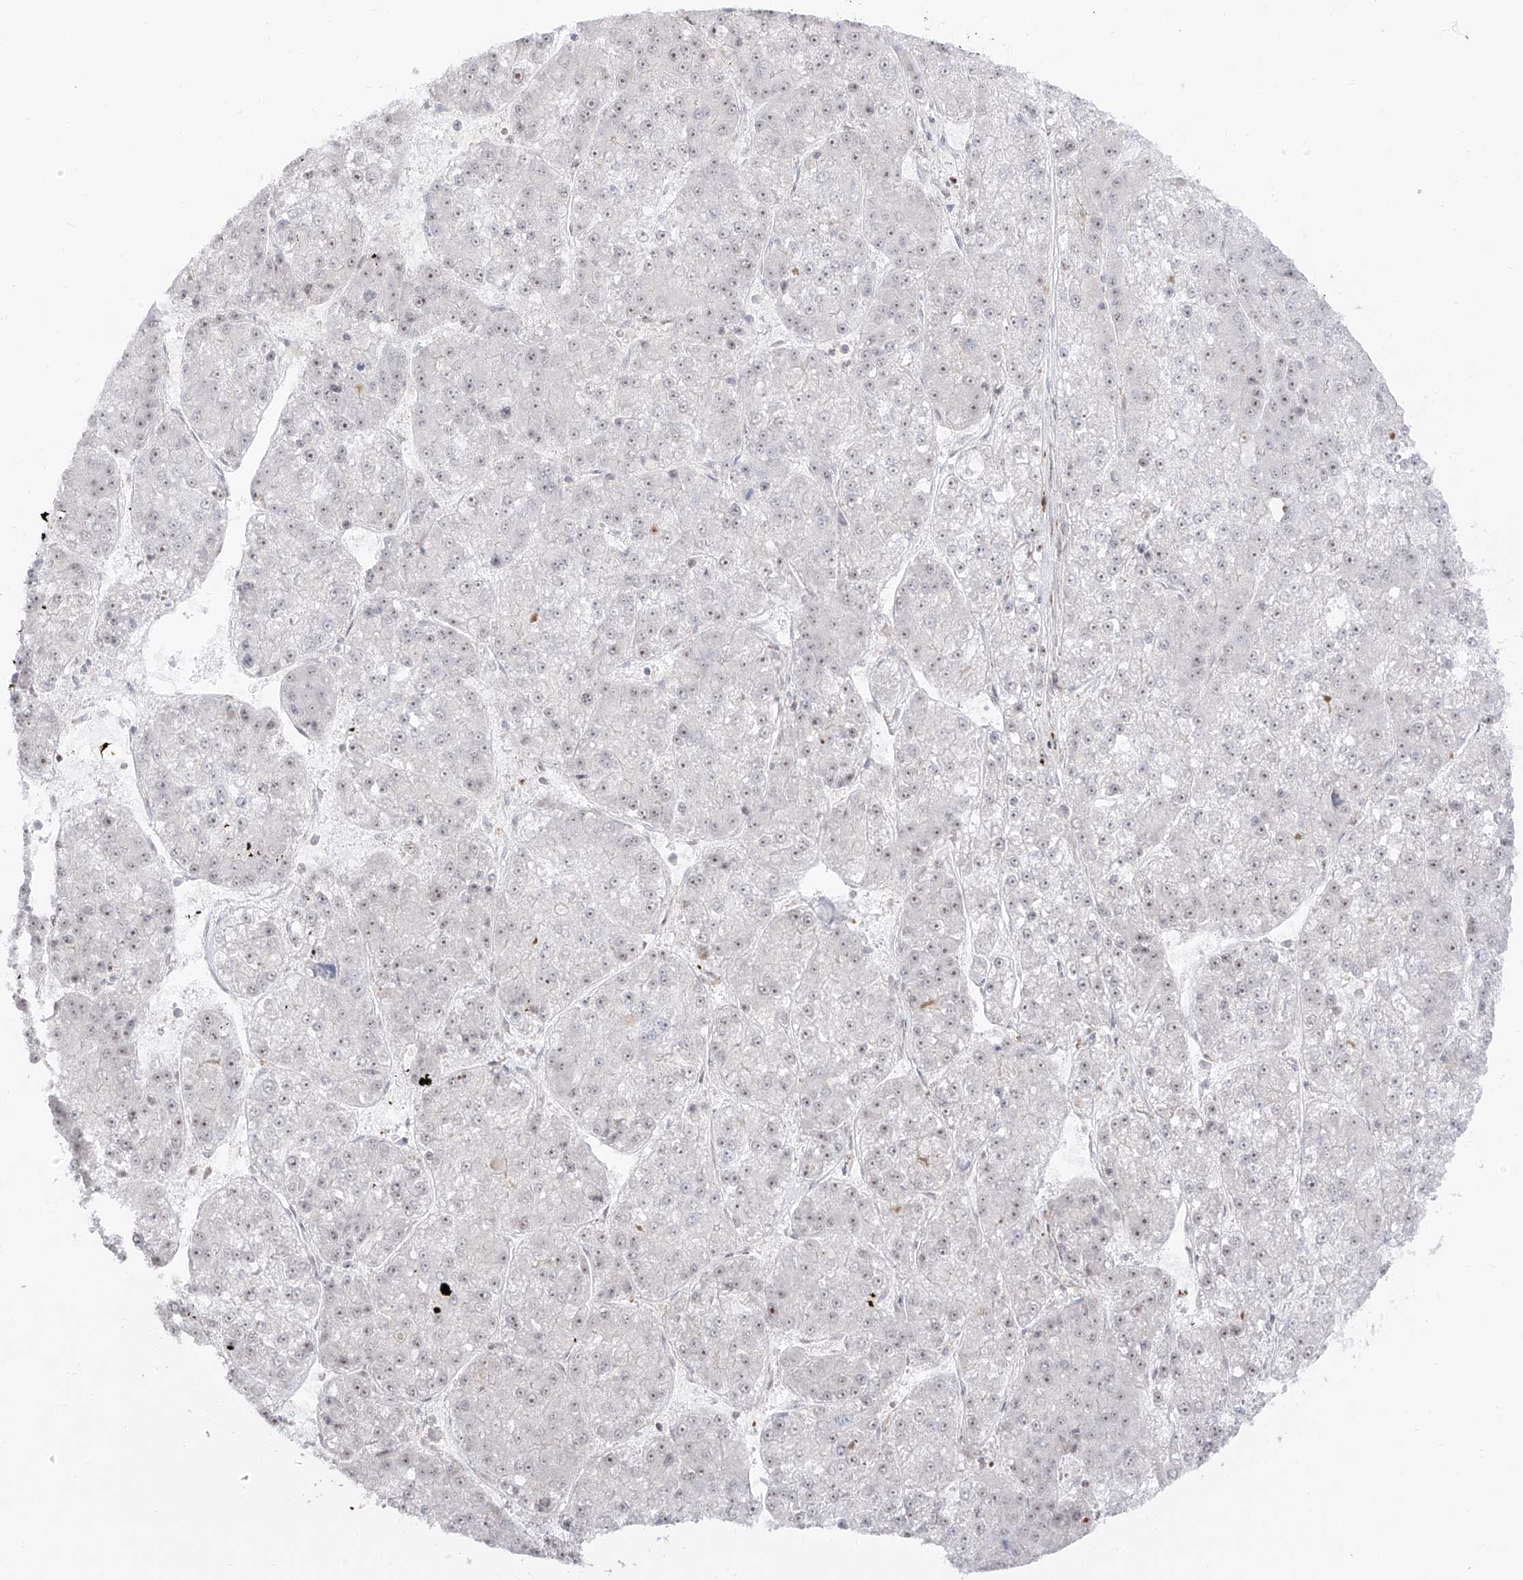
{"staining": {"intensity": "negative", "quantity": "none", "location": "none"}, "tissue": "liver cancer", "cell_type": "Tumor cells", "image_type": "cancer", "snomed": [{"axis": "morphology", "description": "Carcinoma, Hepatocellular, NOS"}, {"axis": "topography", "description": "Liver"}], "caption": "High power microscopy photomicrograph of an immunohistochemistry (IHC) photomicrograph of hepatocellular carcinoma (liver), revealing no significant positivity in tumor cells.", "gene": "ZNF180", "patient": {"sex": "female", "age": 73}}